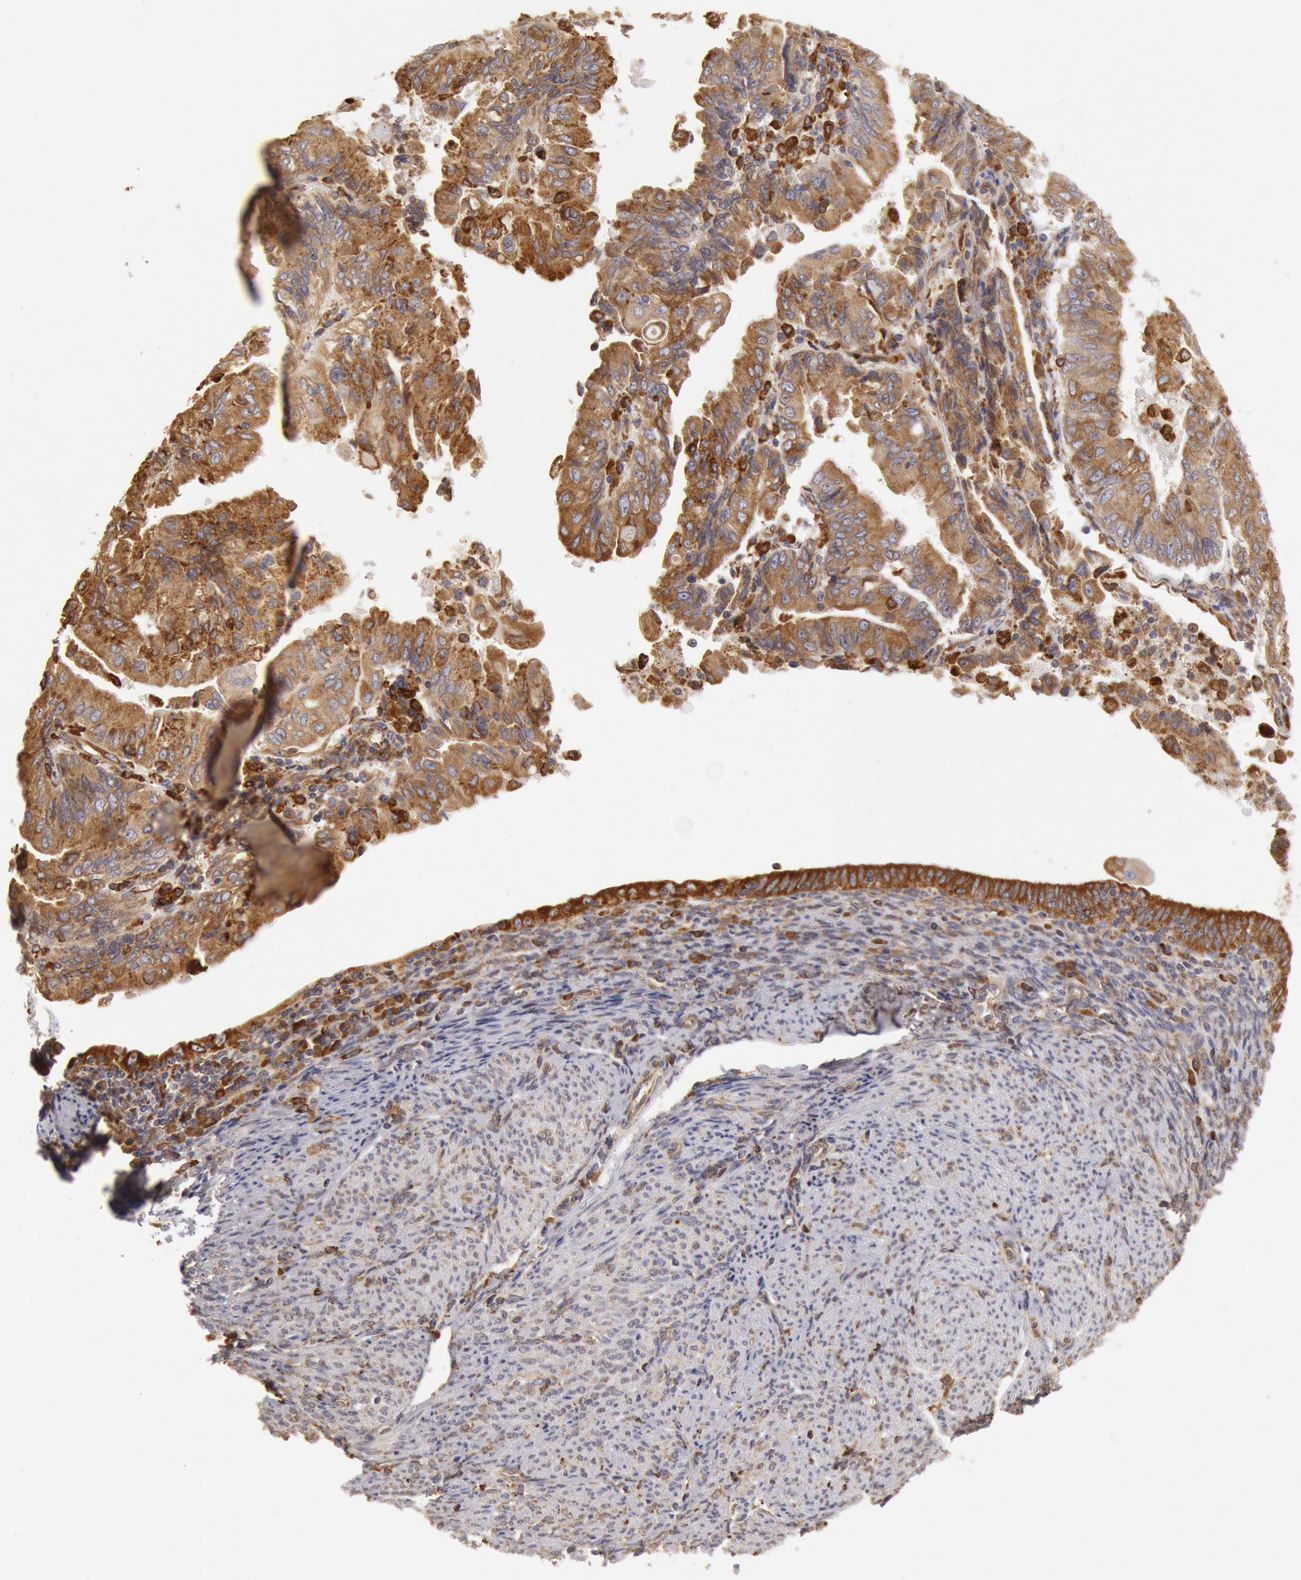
{"staining": {"intensity": "moderate", "quantity": ">75%", "location": "cytoplasmic/membranous"}, "tissue": "endometrial cancer", "cell_type": "Tumor cells", "image_type": "cancer", "snomed": [{"axis": "morphology", "description": "Adenocarcinoma, NOS"}, {"axis": "topography", "description": "Endometrium"}], "caption": "Endometrial adenocarcinoma was stained to show a protein in brown. There is medium levels of moderate cytoplasmic/membranous expression in about >75% of tumor cells.", "gene": "ERP44", "patient": {"sex": "female", "age": 75}}